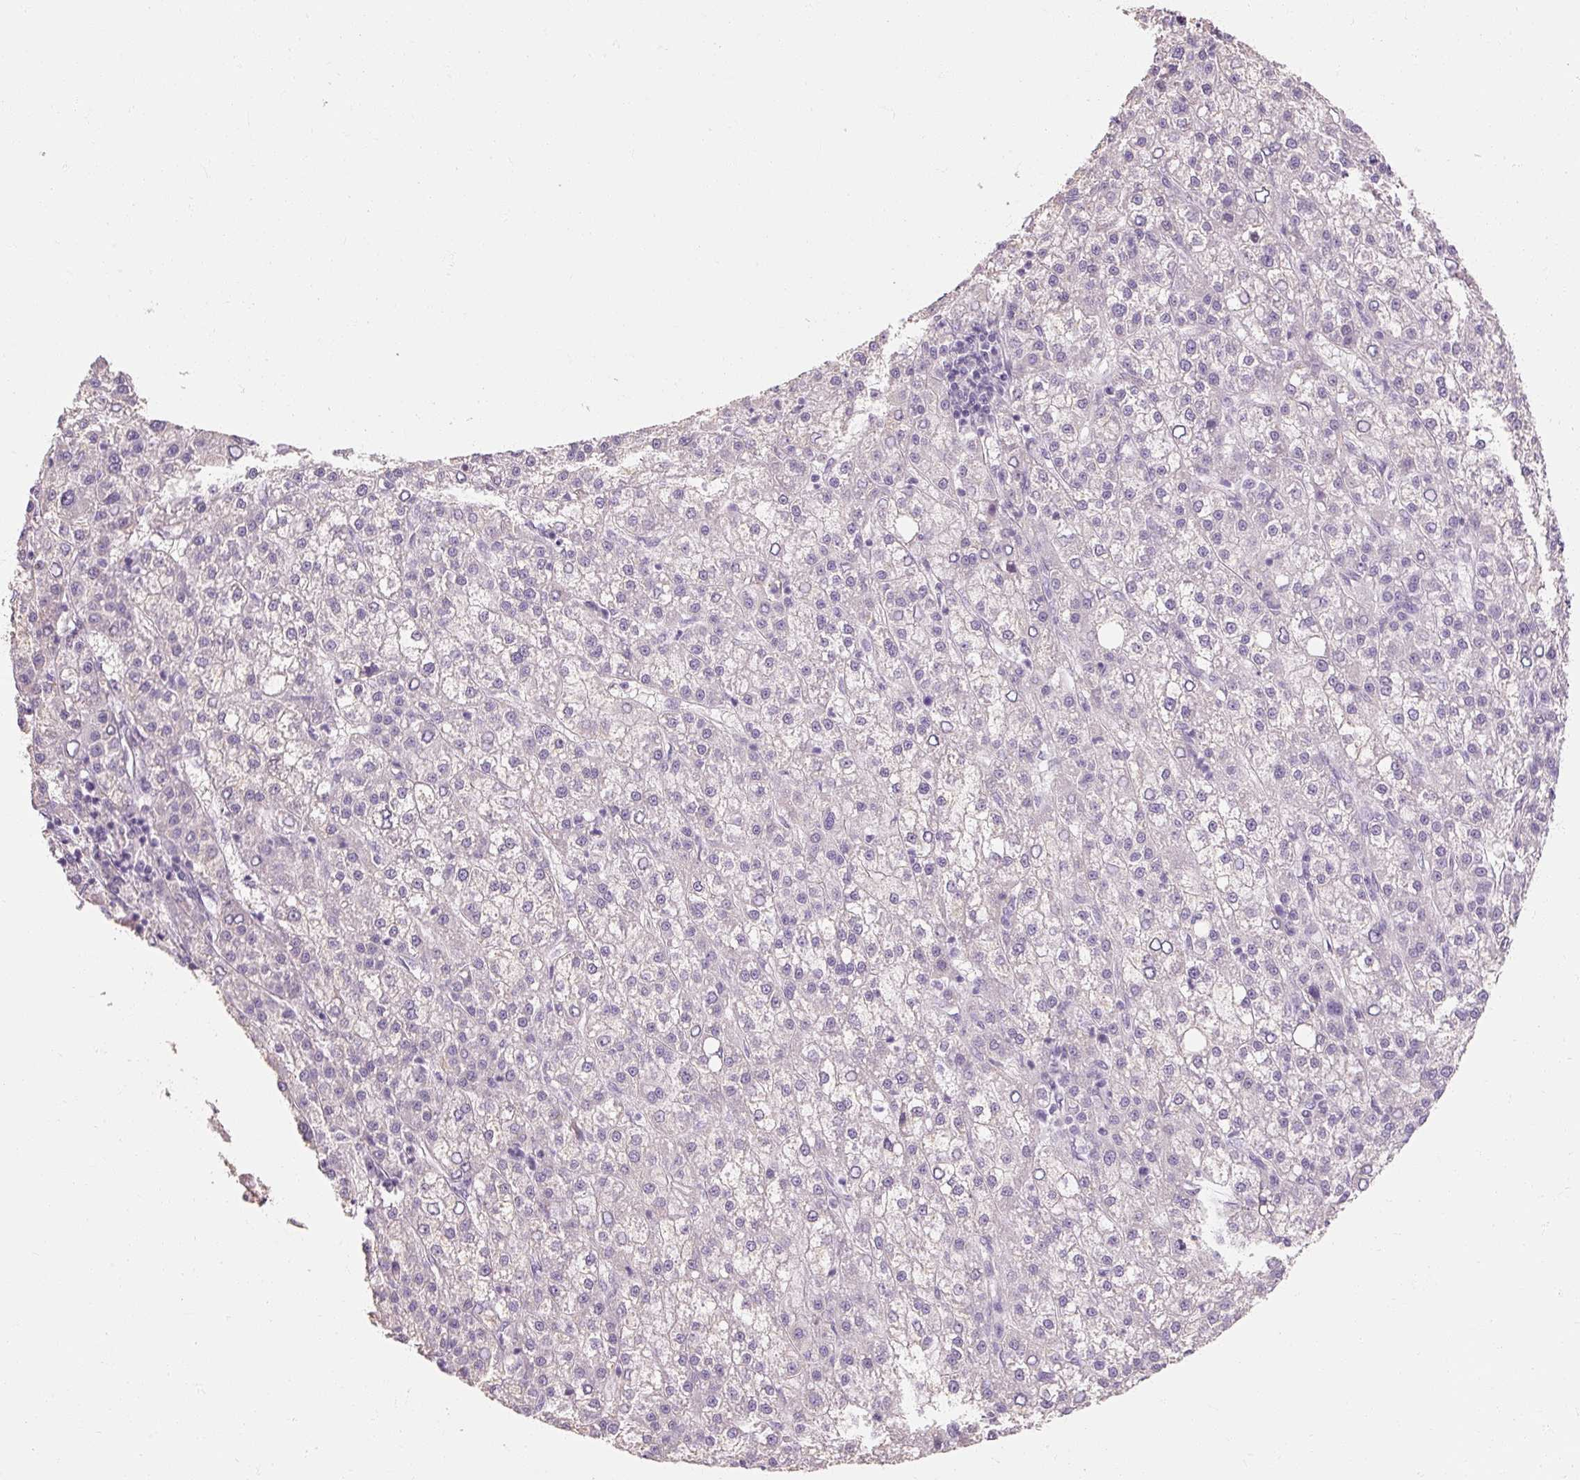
{"staining": {"intensity": "negative", "quantity": "none", "location": "none"}, "tissue": "liver cancer", "cell_type": "Tumor cells", "image_type": "cancer", "snomed": [{"axis": "morphology", "description": "Carcinoma, Hepatocellular, NOS"}, {"axis": "topography", "description": "Liver"}], "caption": "Tumor cells are negative for brown protein staining in liver cancer.", "gene": "NFE2L3", "patient": {"sex": "female", "age": 58}}